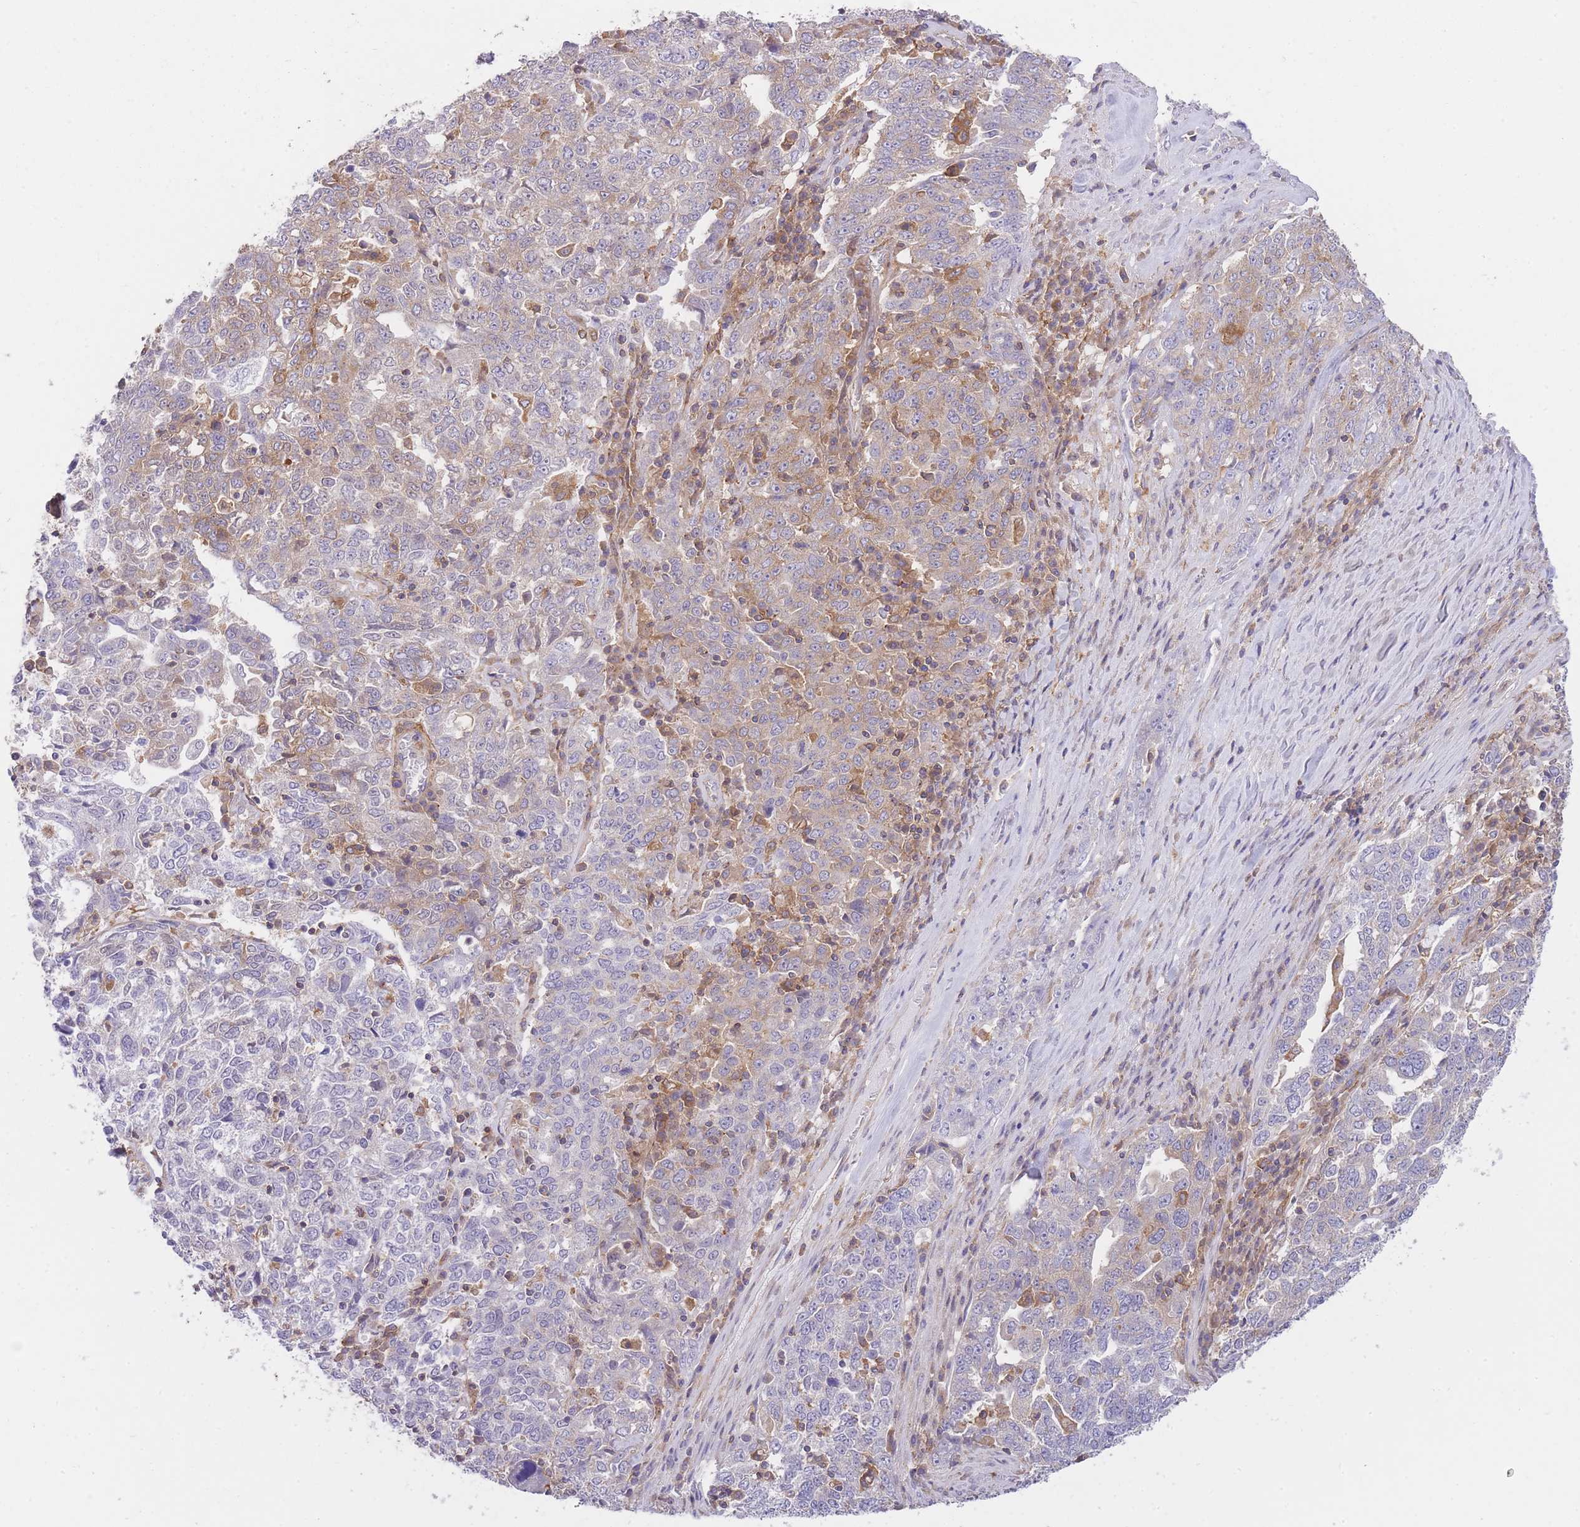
{"staining": {"intensity": "negative", "quantity": "none", "location": "none"}, "tissue": "ovarian cancer", "cell_type": "Tumor cells", "image_type": "cancer", "snomed": [{"axis": "morphology", "description": "Carcinoma, endometroid"}, {"axis": "topography", "description": "Ovary"}], "caption": "Immunohistochemistry of human endometroid carcinoma (ovarian) demonstrates no expression in tumor cells.", "gene": "PRKAR1A", "patient": {"sex": "female", "age": 62}}